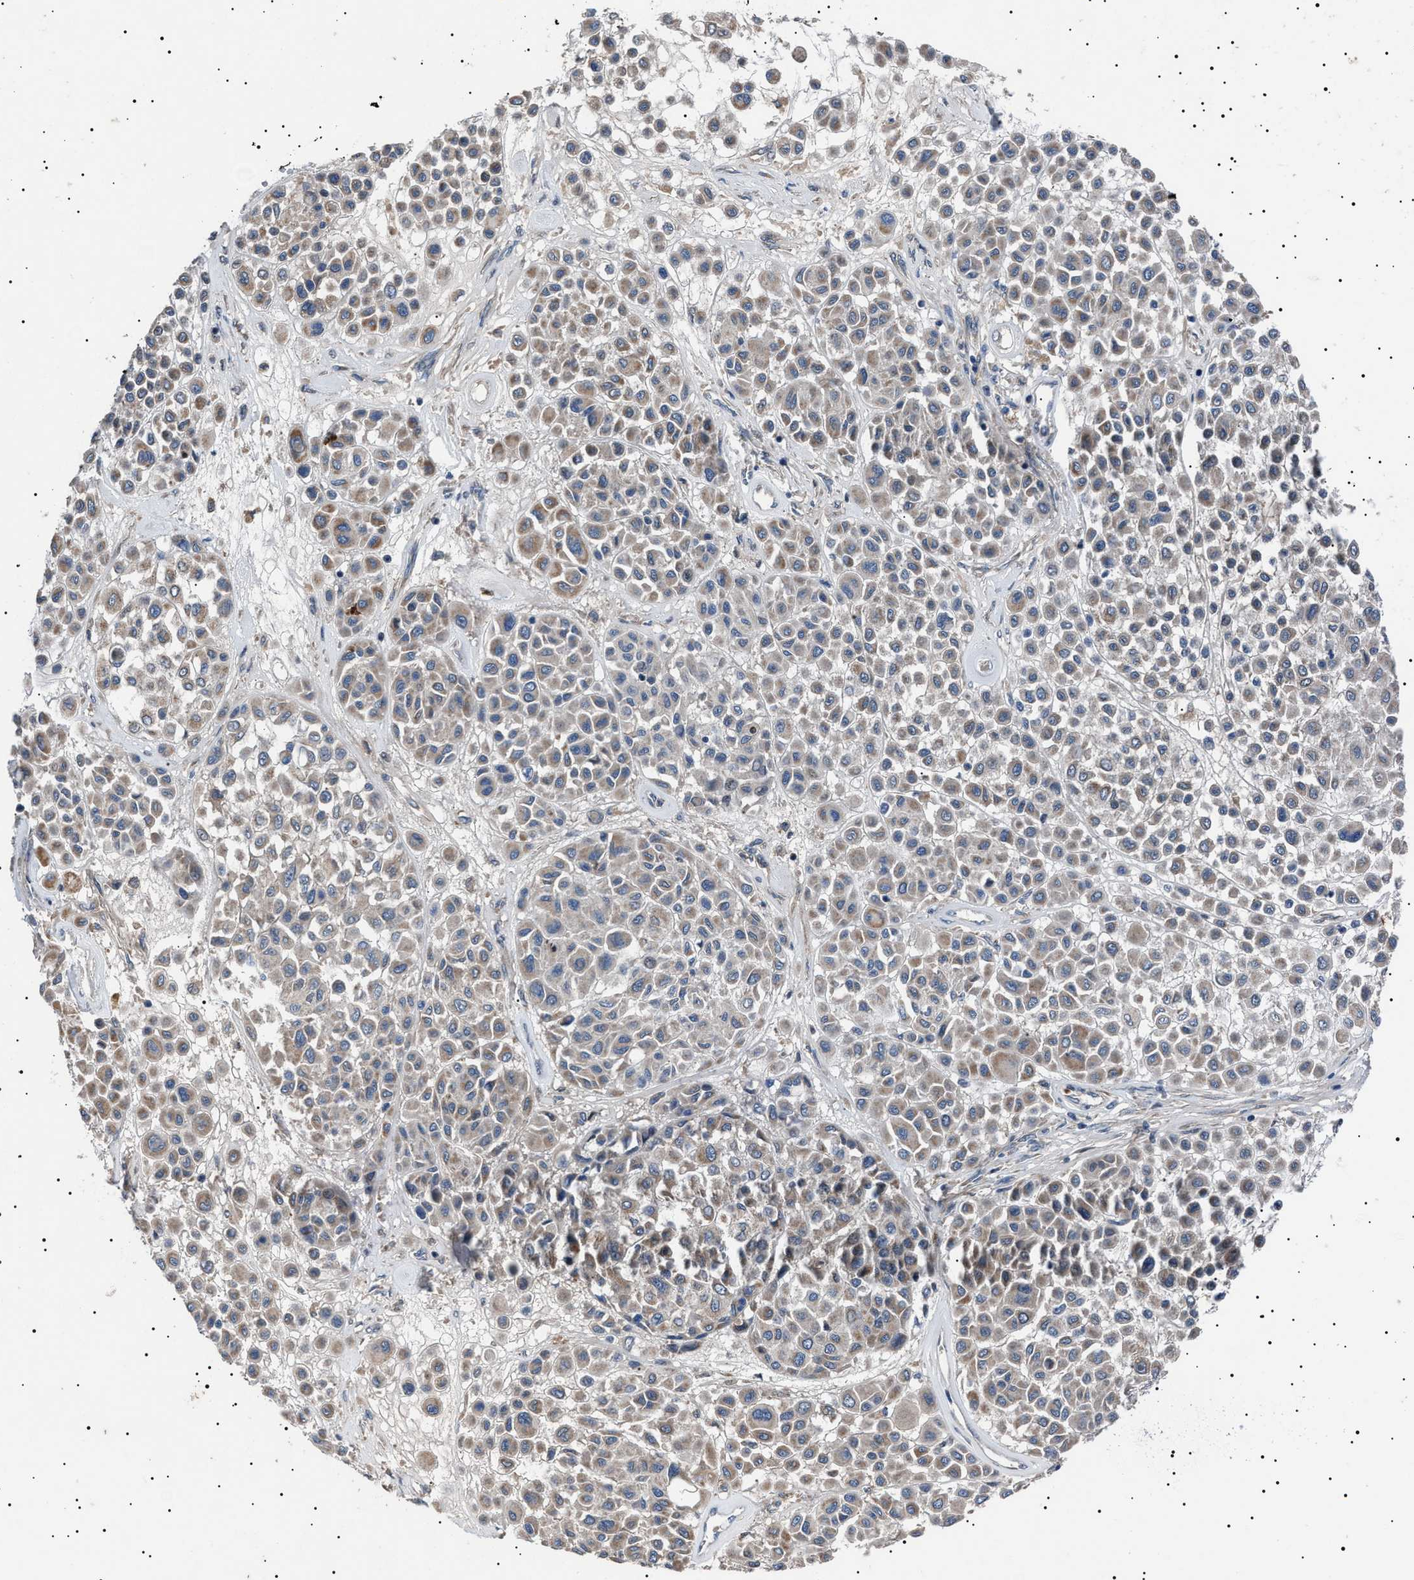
{"staining": {"intensity": "weak", "quantity": "25%-75%", "location": "cytoplasmic/membranous"}, "tissue": "melanoma", "cell_type": "Tumor cells", "image_type": "cancer", "snomed": [{"axis": "morphology", "description": "Malignant melanoma, Metastatic site"}, {"axis": "topography", "description": "Soft tissue"}], "caption": "Protein expression analysis of human melanoma reveals weak cytoplasmic/membranous staining in about 25%-75% of tumor cells.", "gene": "PTRH1", "patient": {"sex": "male", "age": 41}}